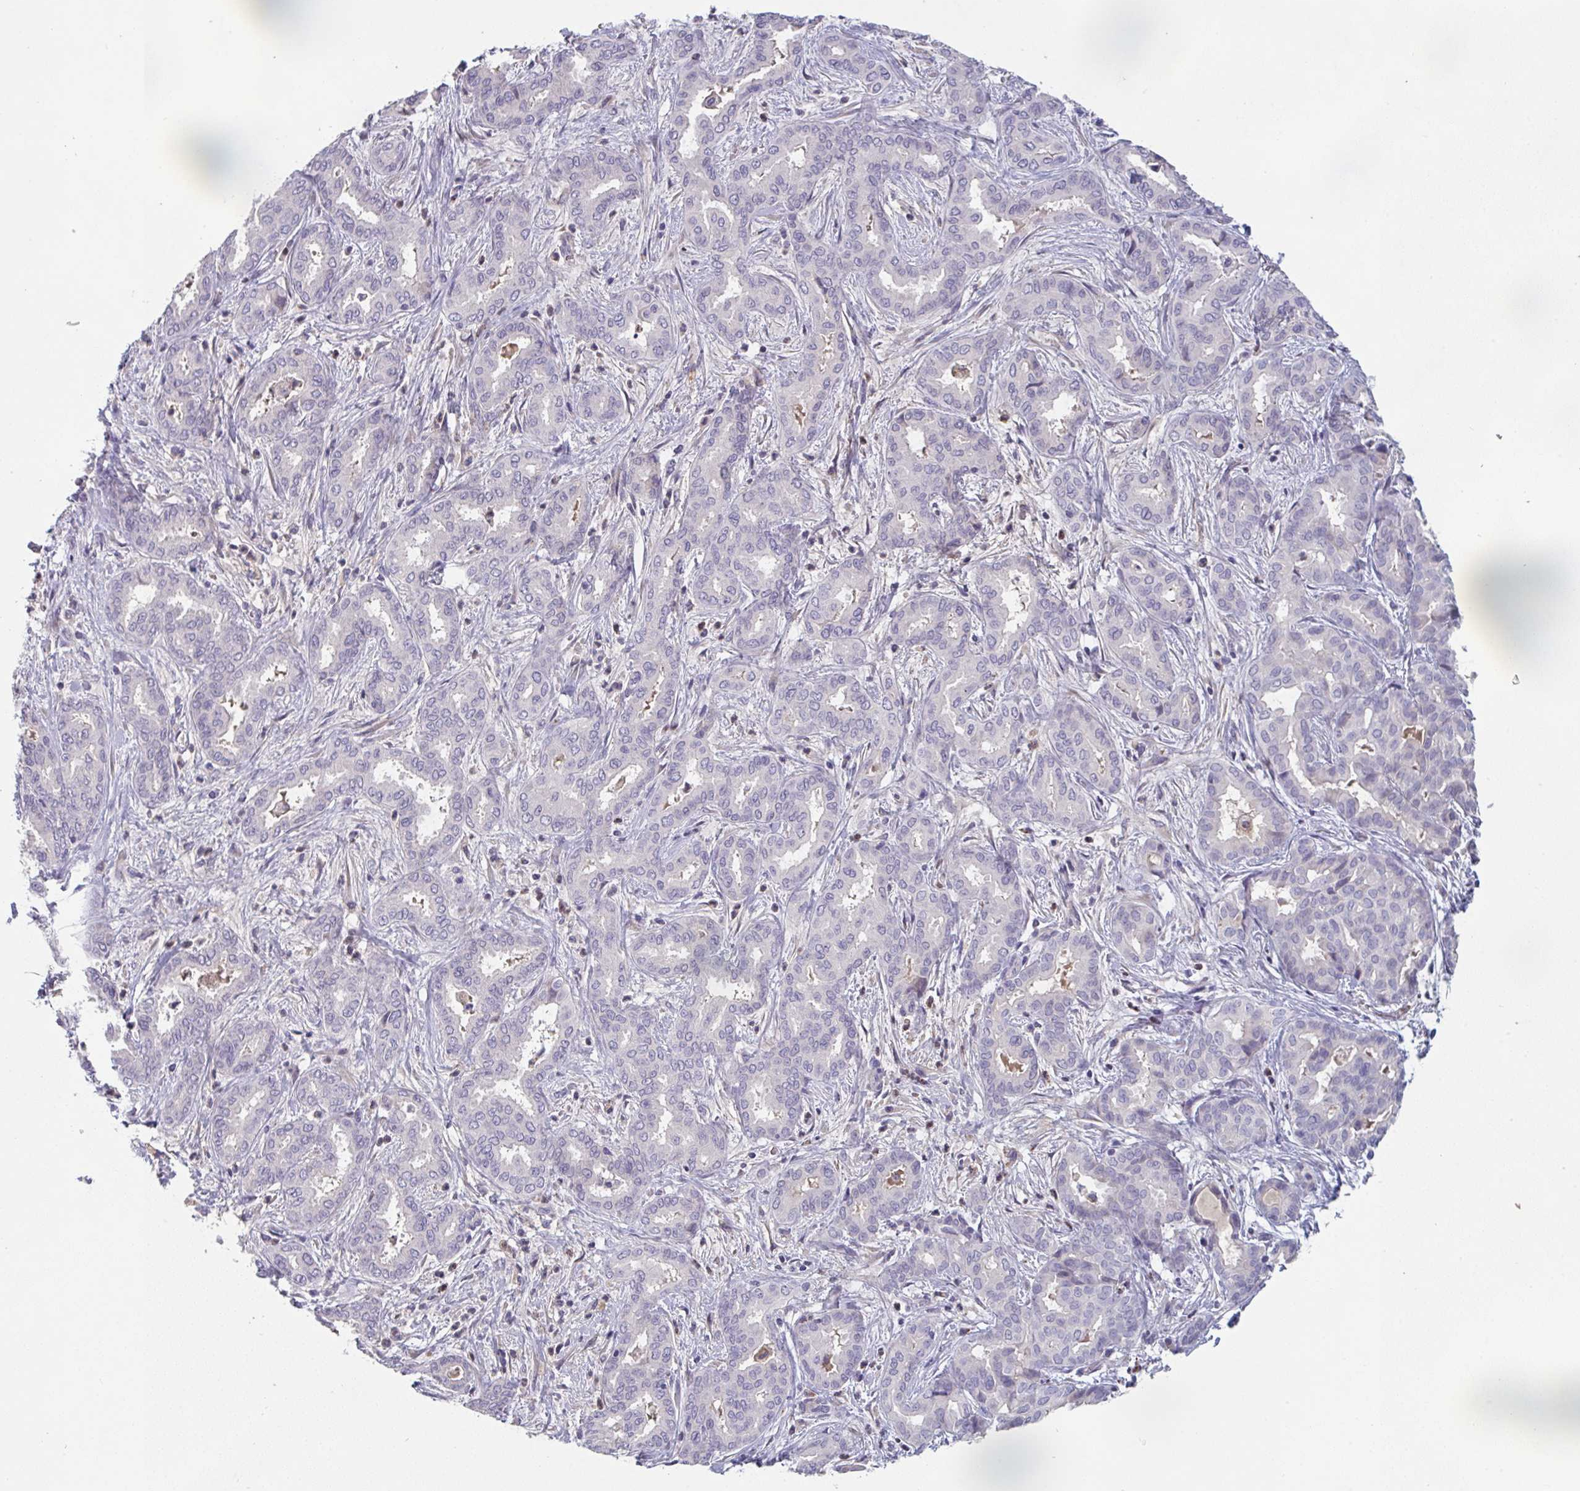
{"staining": {"intensity": "negative", "quantity": "none", "location": "none"}, "tissue": "liver cancer", "cell_type": "Tumor cells", "image_type": "cancer", "snomed": [{"axis": "morphology", "description": "Cholangiocarcinoma"}, {"axis": "topography", "description": "Liver"}], "caption": "Tumor cells show no significant protein positivity in liver cancer (cholangiocarcinoma).", "gene": "HGFAC", "patient": {"sex": "female", "age": 64}}